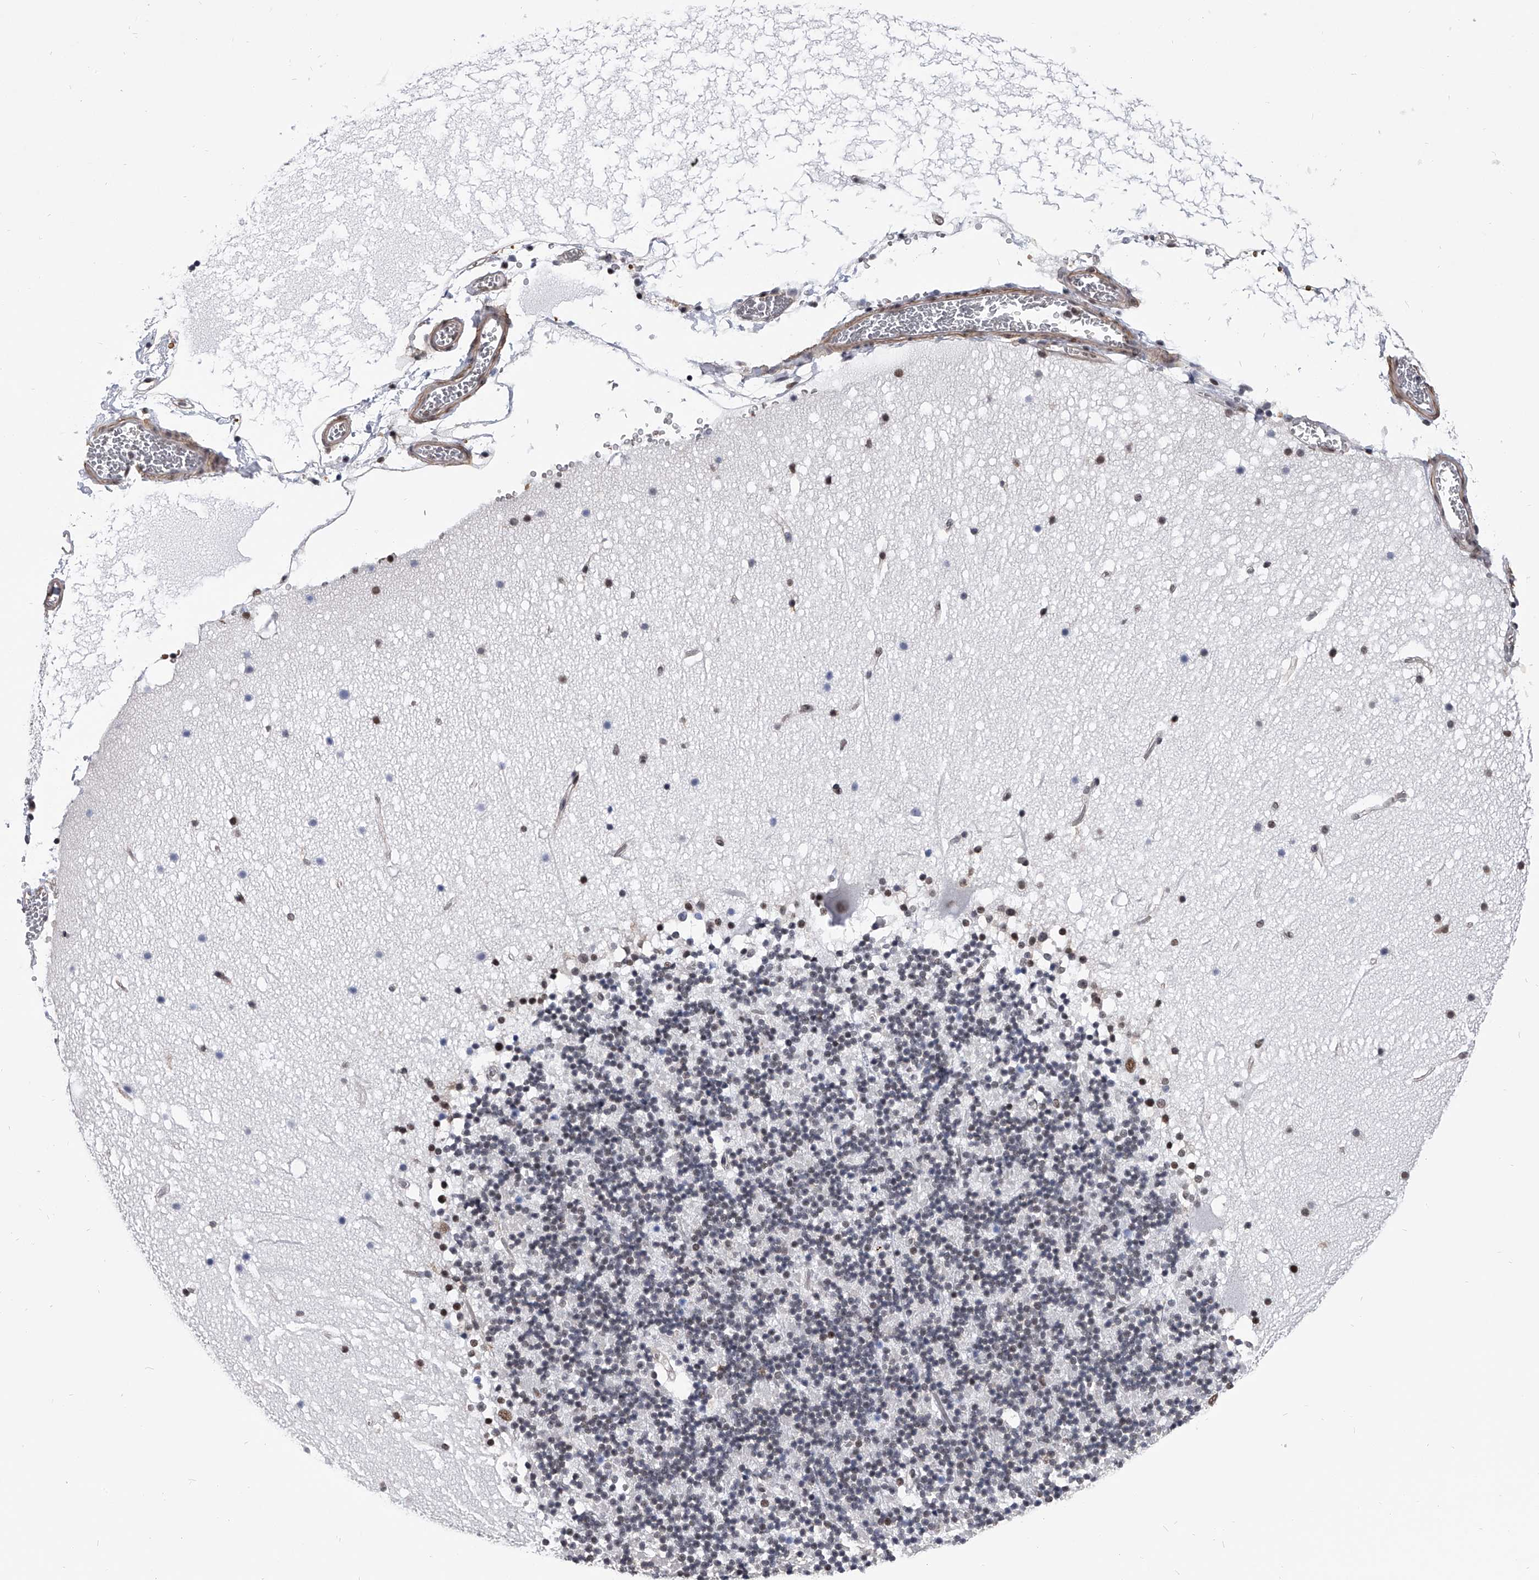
{"staining": {"intensity": "moderate", "quantity": "25%-75%", "location": "nuclear"}, "tissue": "cerebellum", "cell_type": "Cells in granular layer", "image_type": "normal", "snomed": [{"axis": "morphology", "description": "Normal tissue, NOS"}, {"axis": "topography", "description": "Cerebellum"}], "caption": "This image shows immunohistochemistry (IHC) staining of benign cerebellum, with medium moderate nuclear staining in about 25%-75% of cells in granular layer.", "gene": "SIM2", "patient": {"sex": "male", "age": 57}}